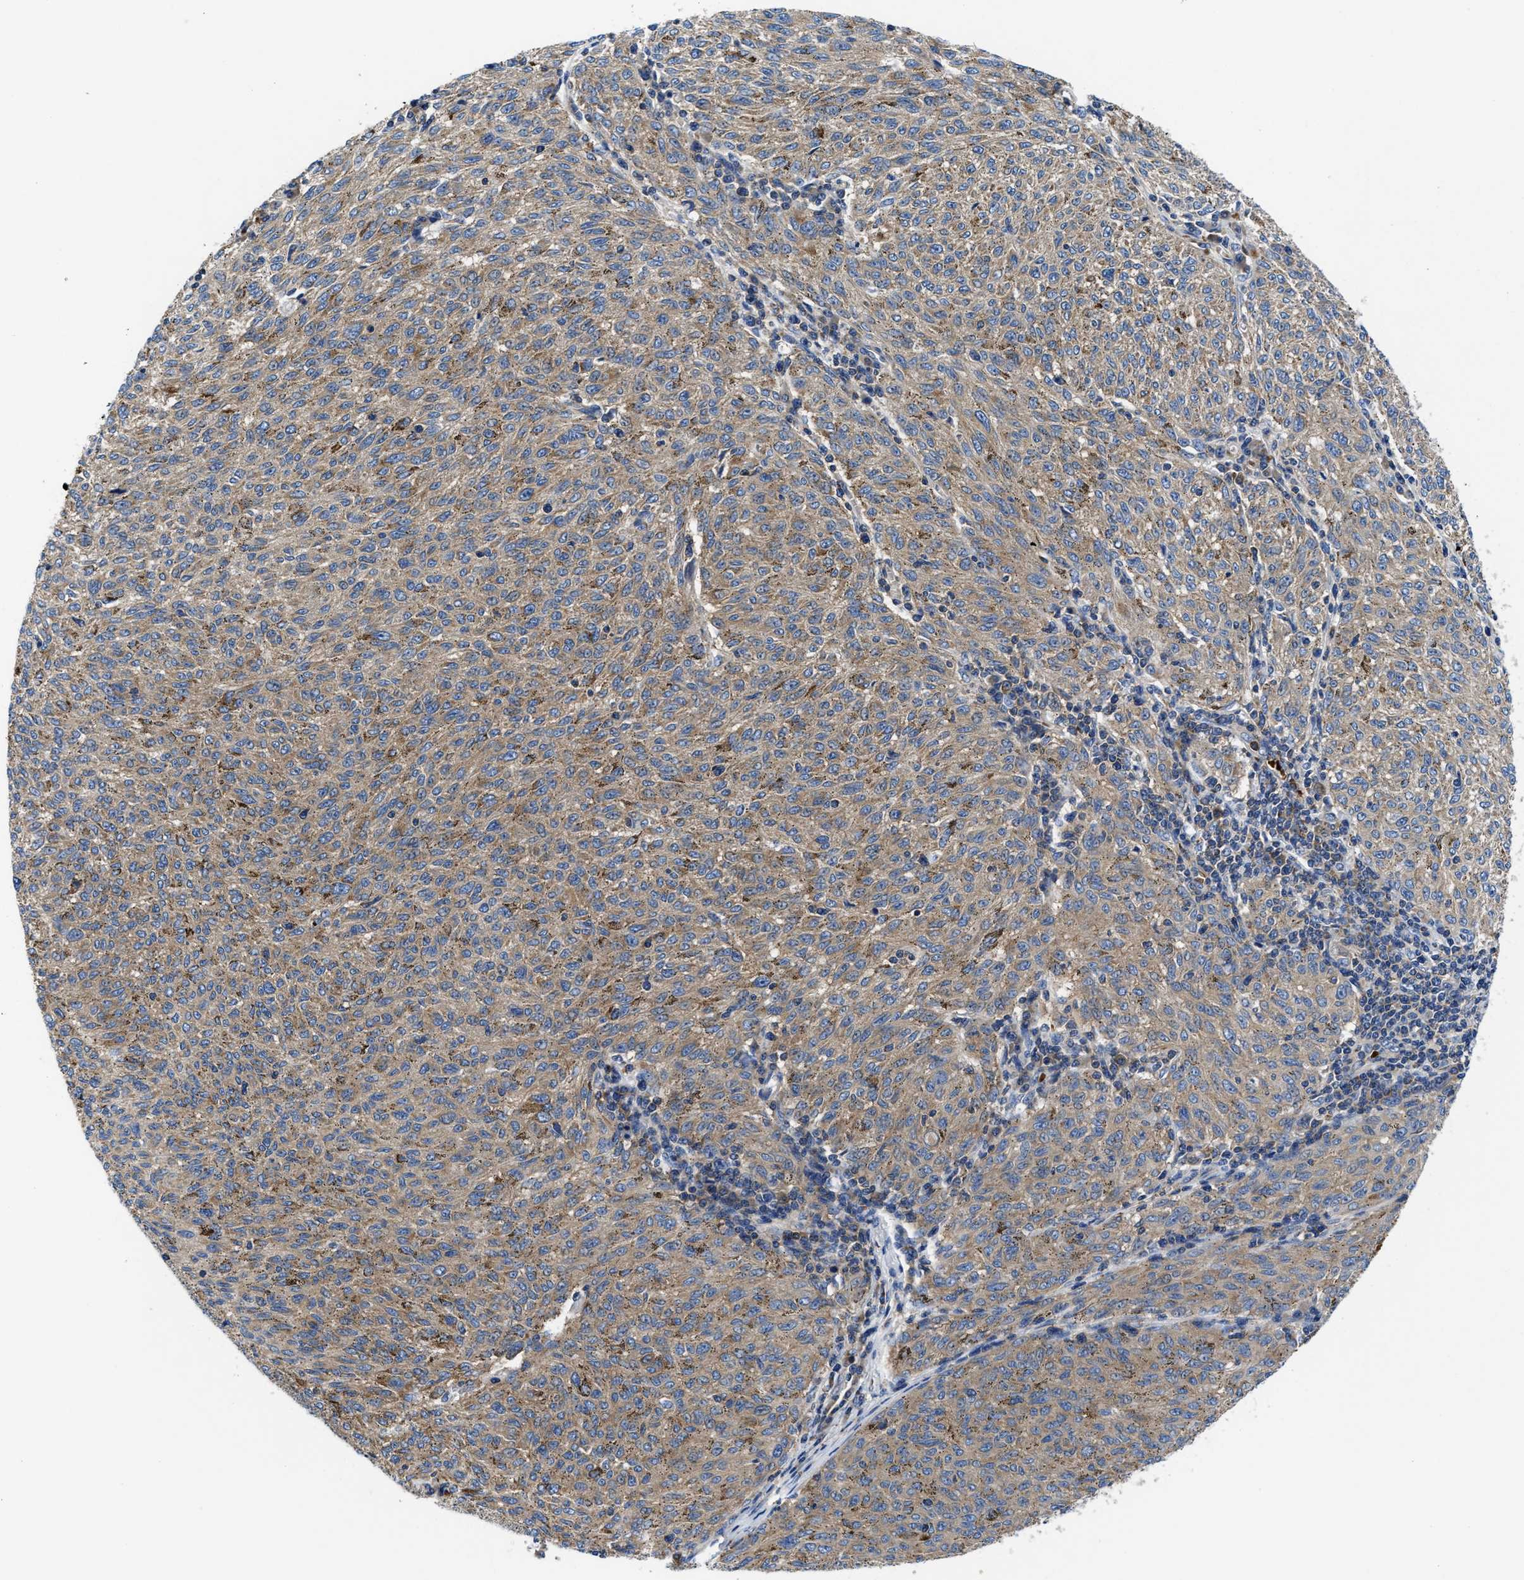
{"staining": {"intensity": "weak", "quantity": ">75%", "location": "cytoplasmic/membranous"}, "tissue": "melanoma", "cell_type": "Tumor cells", "image_type": "cancer", "snomed": [{"axis": "morphology", "description": "Malignant melanoma, NOS"}, {"axis": "topography", "description": "Skin"}], "caption": "A high-resolution image shows IHC staining of malignant melanoma, which demonstrates weak cytoplasmic/membranous staining in about >75% of tumor cells.", "gene": "PHLPP1", "patient": {"sex": "female", "age": 72}}